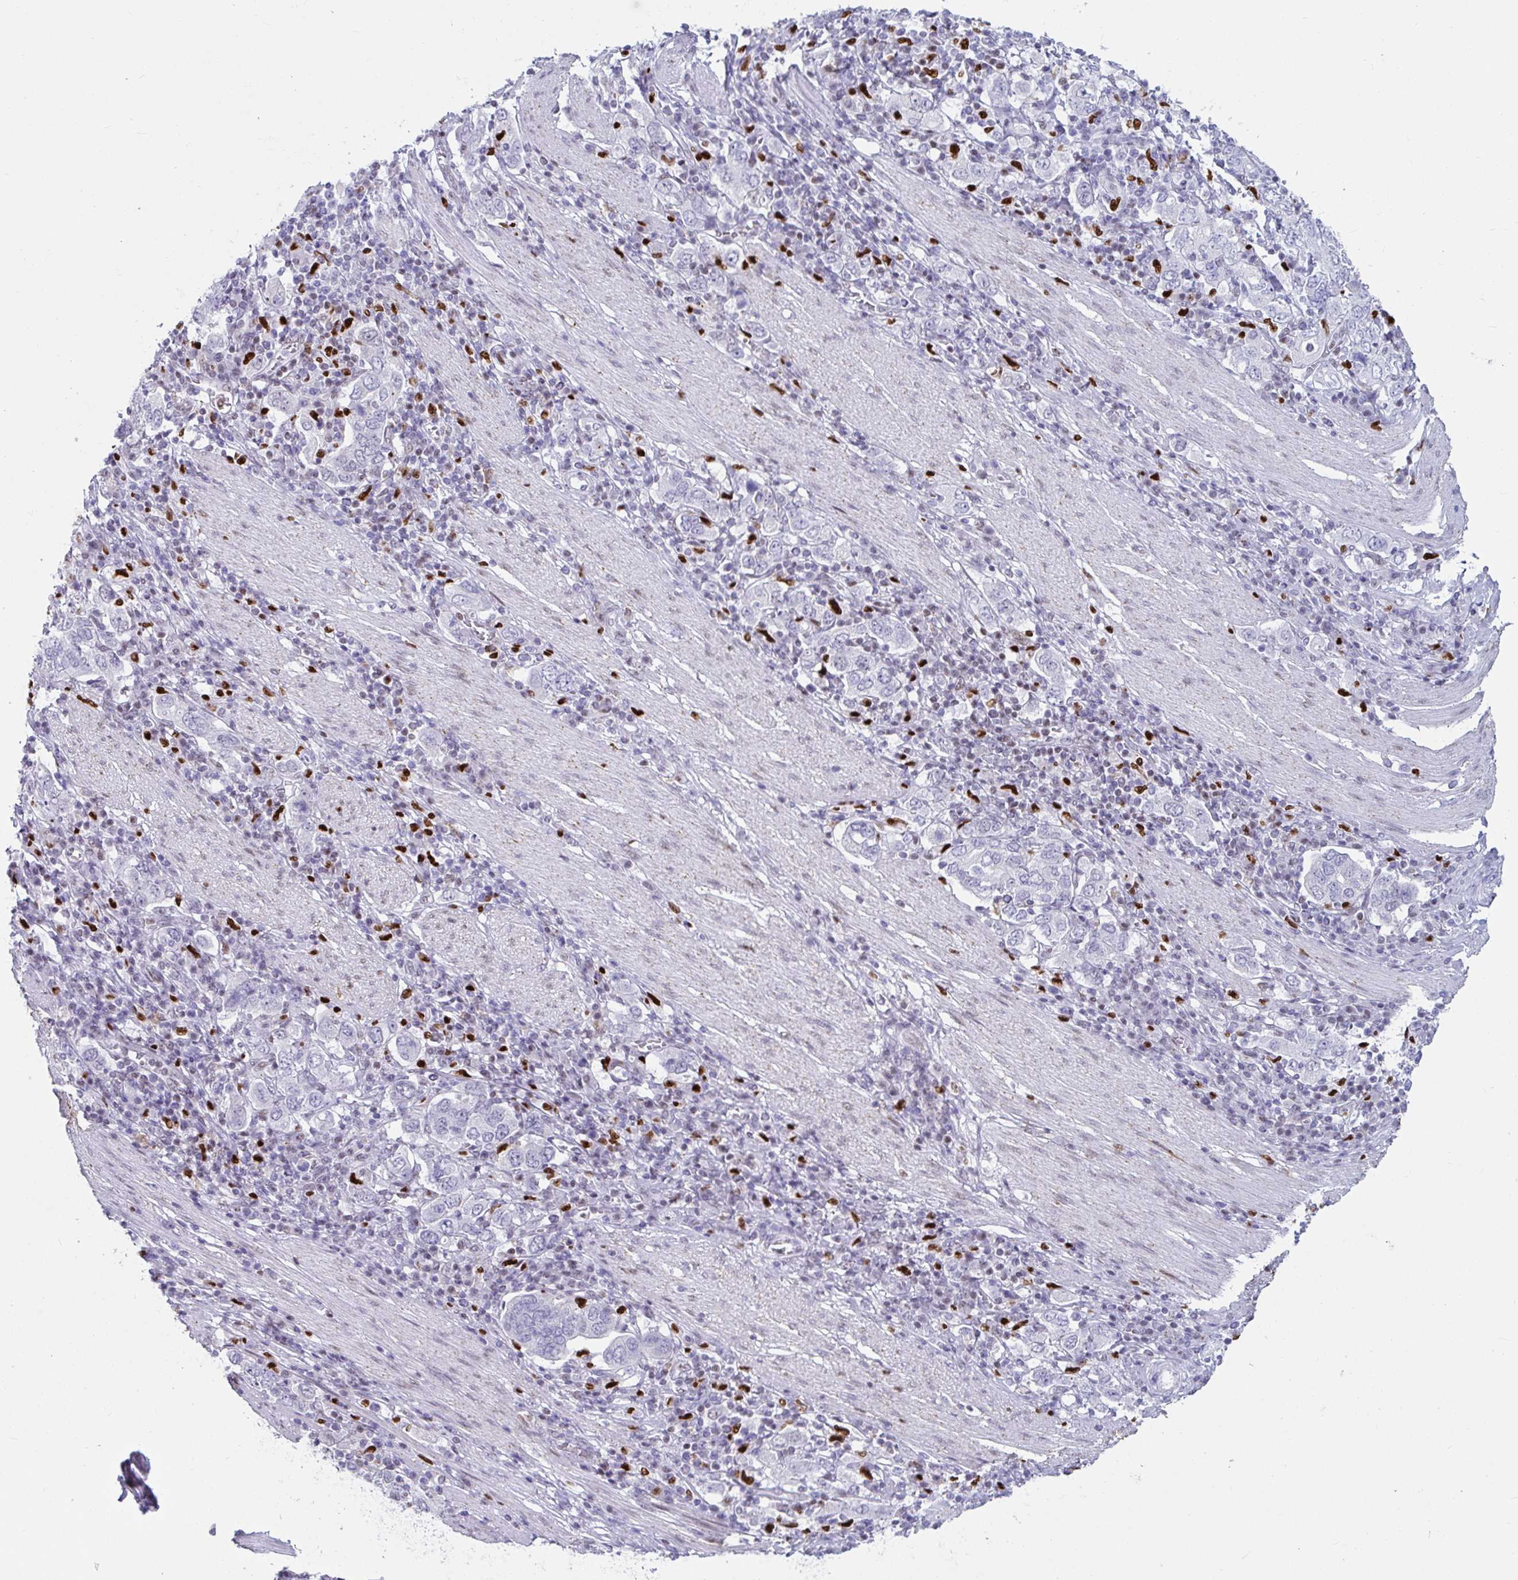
{"staining": {"intensity": "negative", "quantity": "none", "location": "none"}, "tissue": "stomach cancer", "cell_type": "Tumor cells", "image_type": "cancer", "snomed": [{"axis": "morphology", "description": "Adenocarcinoma, NOS"}, {"axis": "topography", "description": "Stomach, upper"}, {"axis": "topography", "description": "Stomach"}], "caption": "IHC micrograph of neoplastic tissue: human stomach cancer (adenocarcinoma) stained with DAB (3,3'-diaminobenzidine) demonstrates no significant protein positivity in tumor cells.", "gene": "ZNF586", "patient": {"sex": "male", "age": 62}}